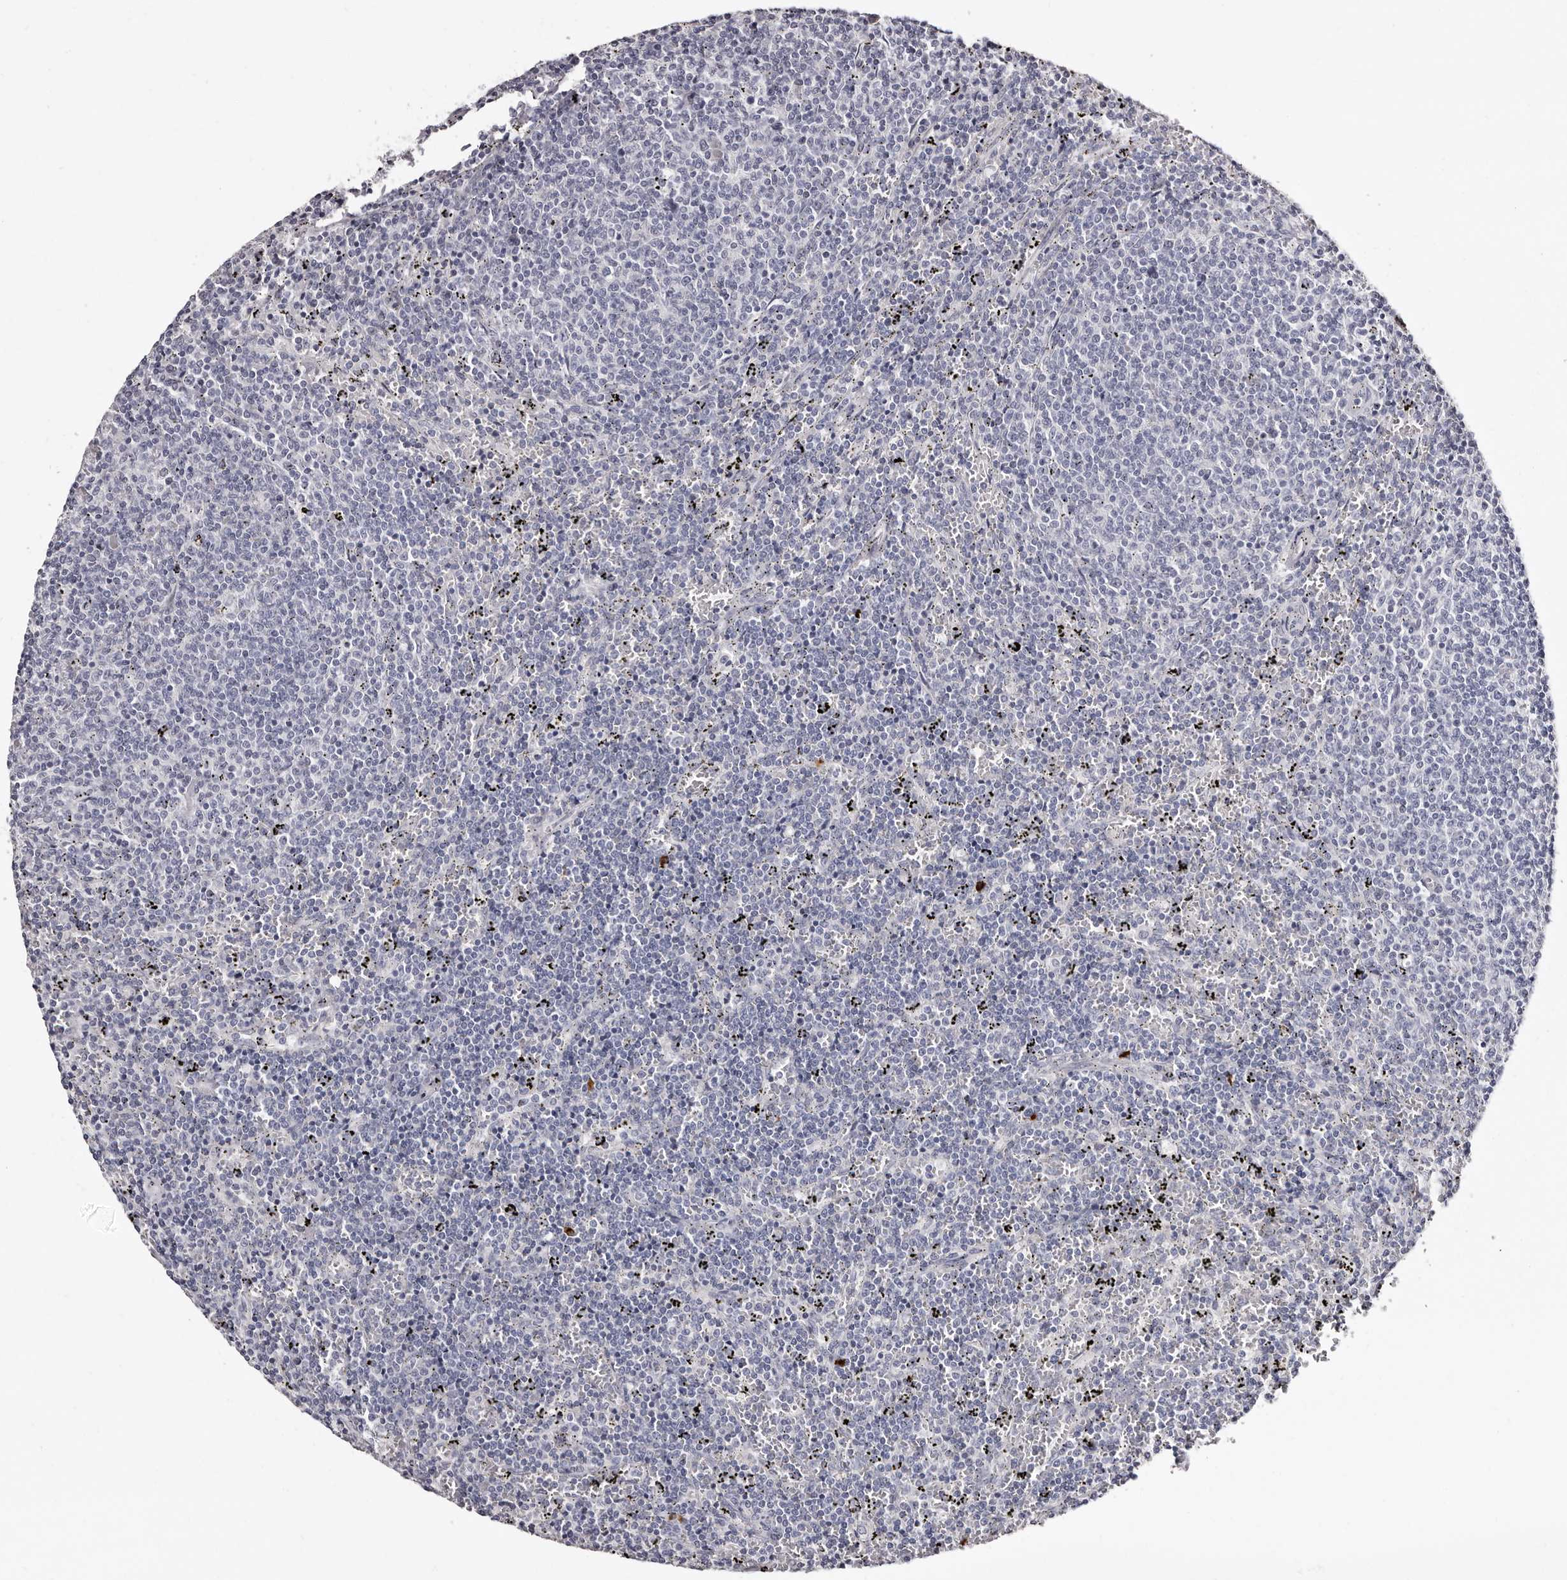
{"staining": {"intensity": "negative", "quantity": "none", "location": "none"}, "tissue": "lymphoma", "cell_type": "Tumor cells", "image_type": "cancer", "snomed": [{"axis": "morphology", "description": "Malignant lymphoma, non-Hodgkin's type, Low grade"}, {"axis": "topography", "description": "Spleen"}], "caption": "Protein analysis of lymphoma exhibits no significant expression in tumor cells. (DAB (3,3'-diaminobenzidine) immunohistochemistry (IHC), high magnification).", "gene": "TBC1D22B", "patient": {"sex": "female", "age": 50}}